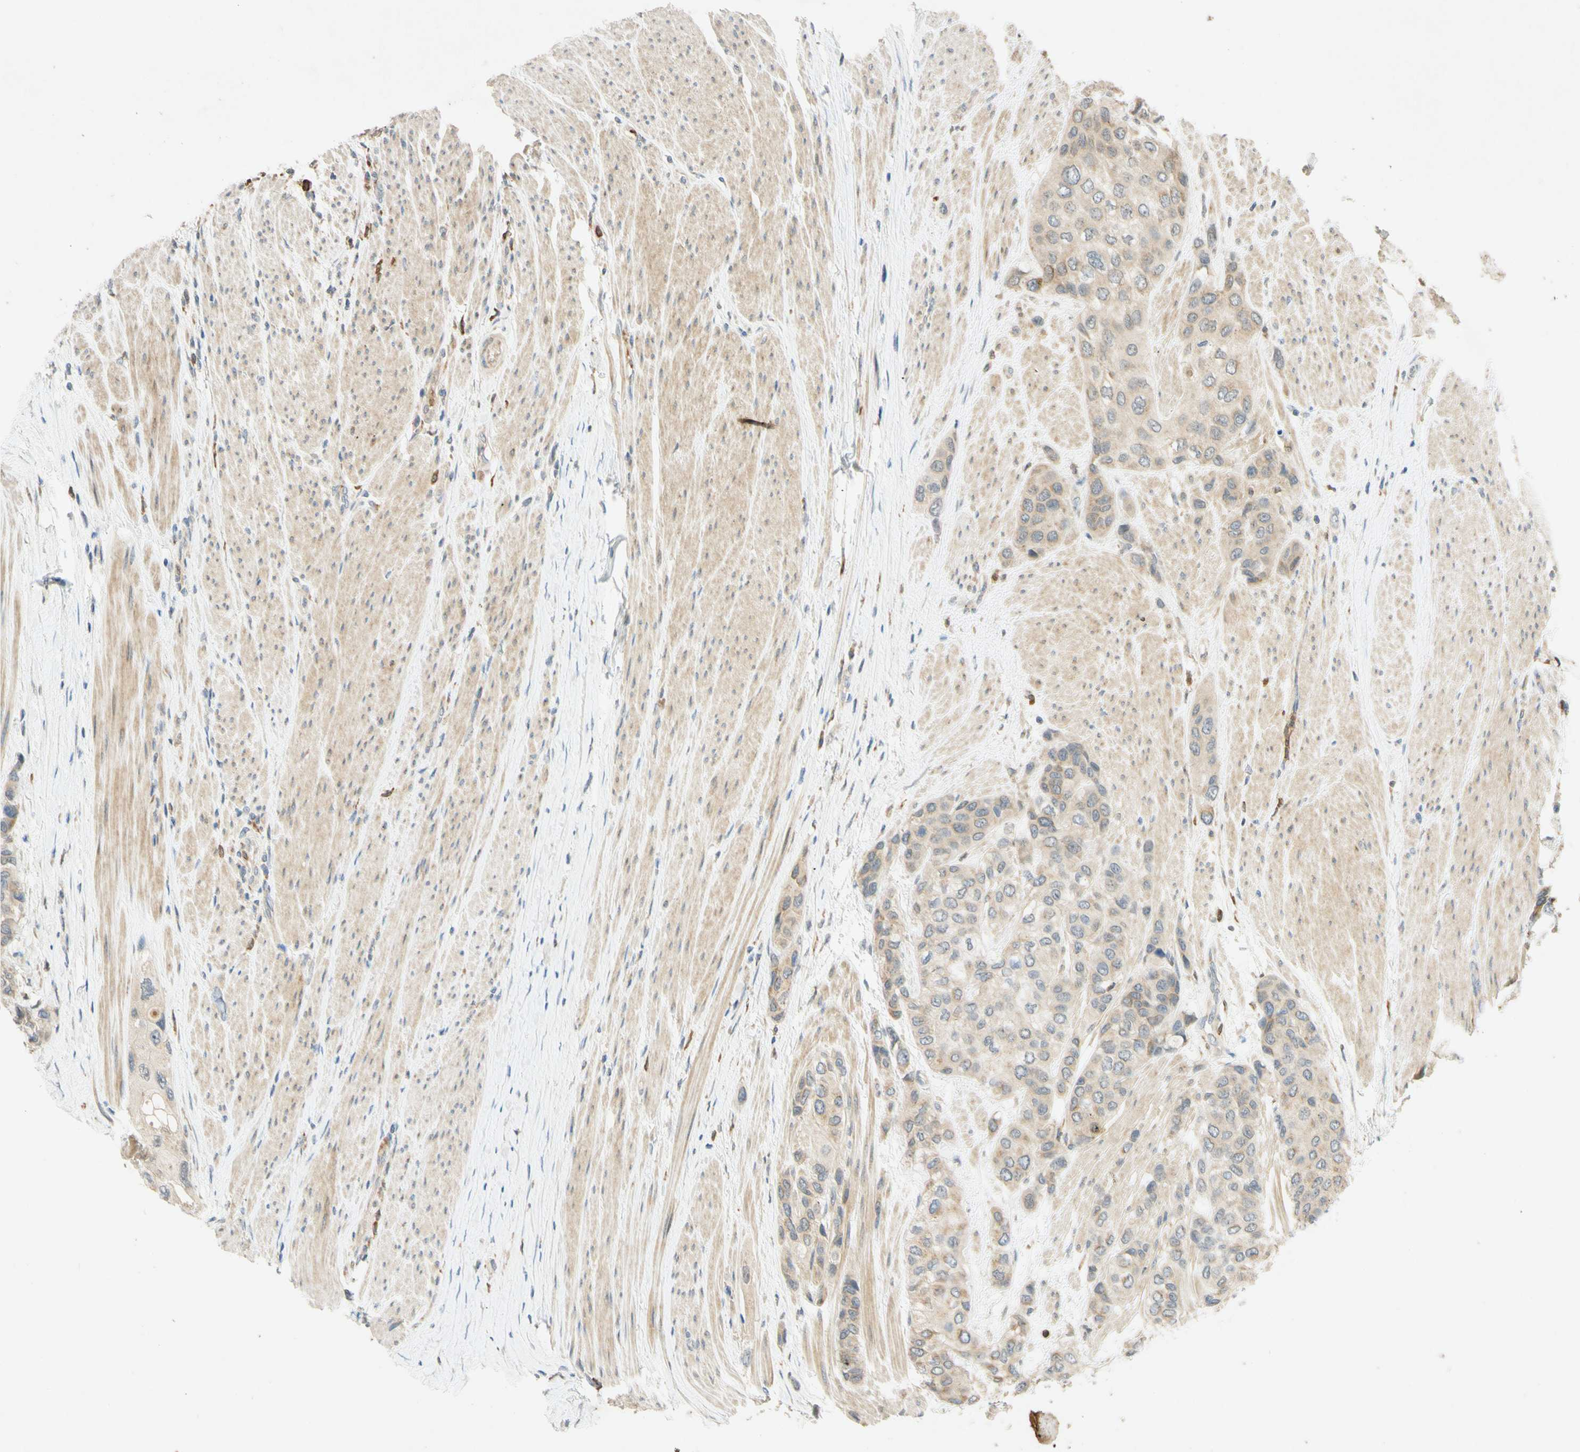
{"staining": {"intensity": "weak", "quantity": "25%-75%", "location": "cytoplasmic/membranous"}, "tissue": "urothelial cancer", "cell_type": "Tumor cells", "image_type": "cancer", "snomed": [{"axis": "morphology", "description": "Urothelial carcinoma, High grade"}, {"axis": "topography", "description": "Urinary bladder"}], "caption": "This is an image of immunohistochemistry (IHC) staining of urothelial cancer, which shows weak positivity in the cytoplasmic/membranous of tumor cells.", "gene": "GATA1", "patient": {"sex": "female", "age": 56}}